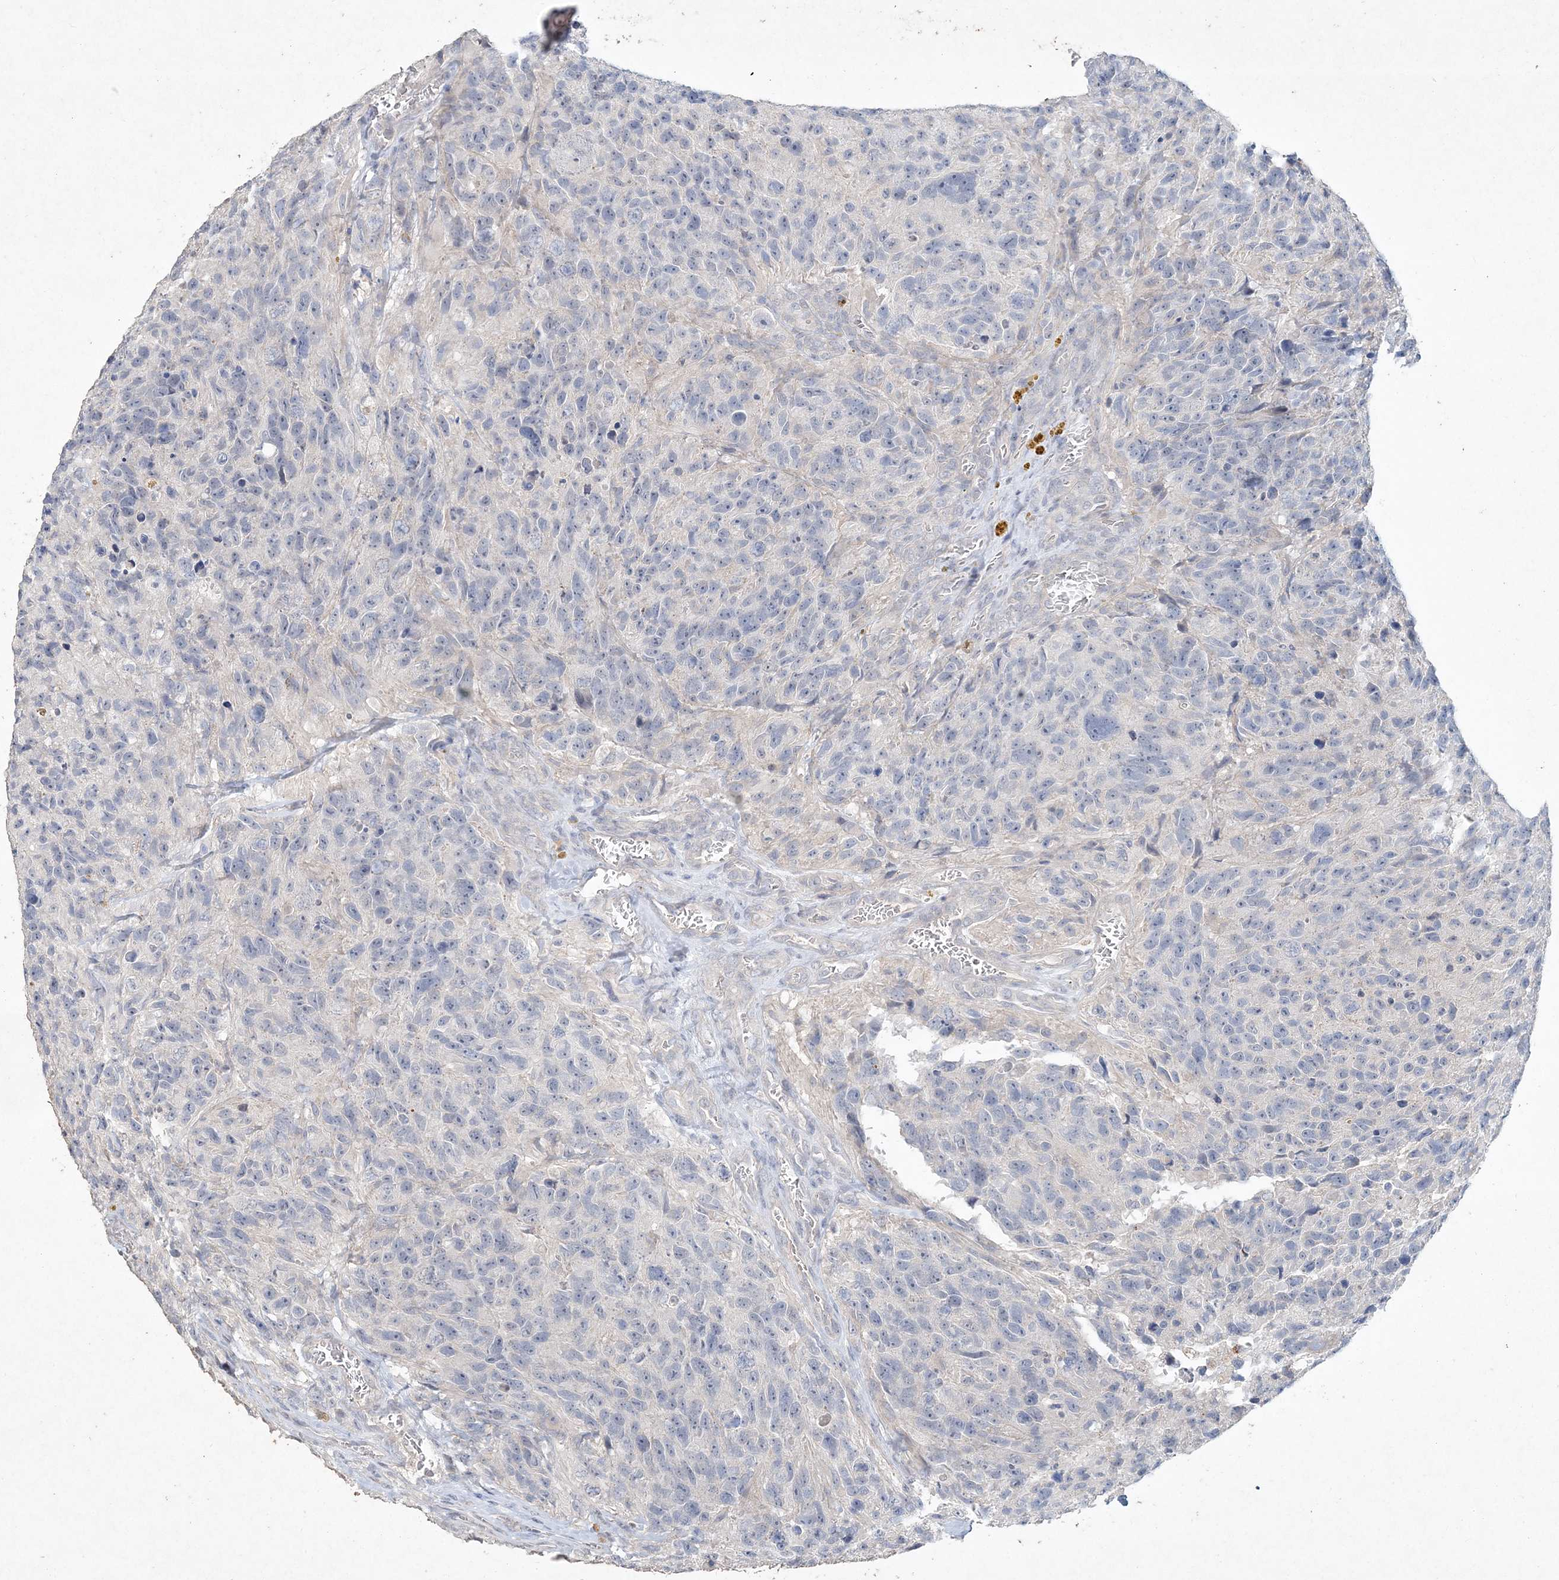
{"staining": {"intensity": "negative", "quantity": "none", "location": "none"}, "tissue": "glioma", "cell_type": "Tumor cells", "image_type": "cancer", "snomed": [{"axis": "morphology", "description": "Glioma, malignant, High grade"}, {"axis": "topography", "description": "Brain"}], "caption": "A micrograph of human malignant high-grade glioma is negative for staining in tumor cells. (DAB (3,3'-diaminobenzidine) immunohistochemistry (IHC), high magnification).", "gene": "DNAH5", "patient": {"sex": "male", "age": 69}}